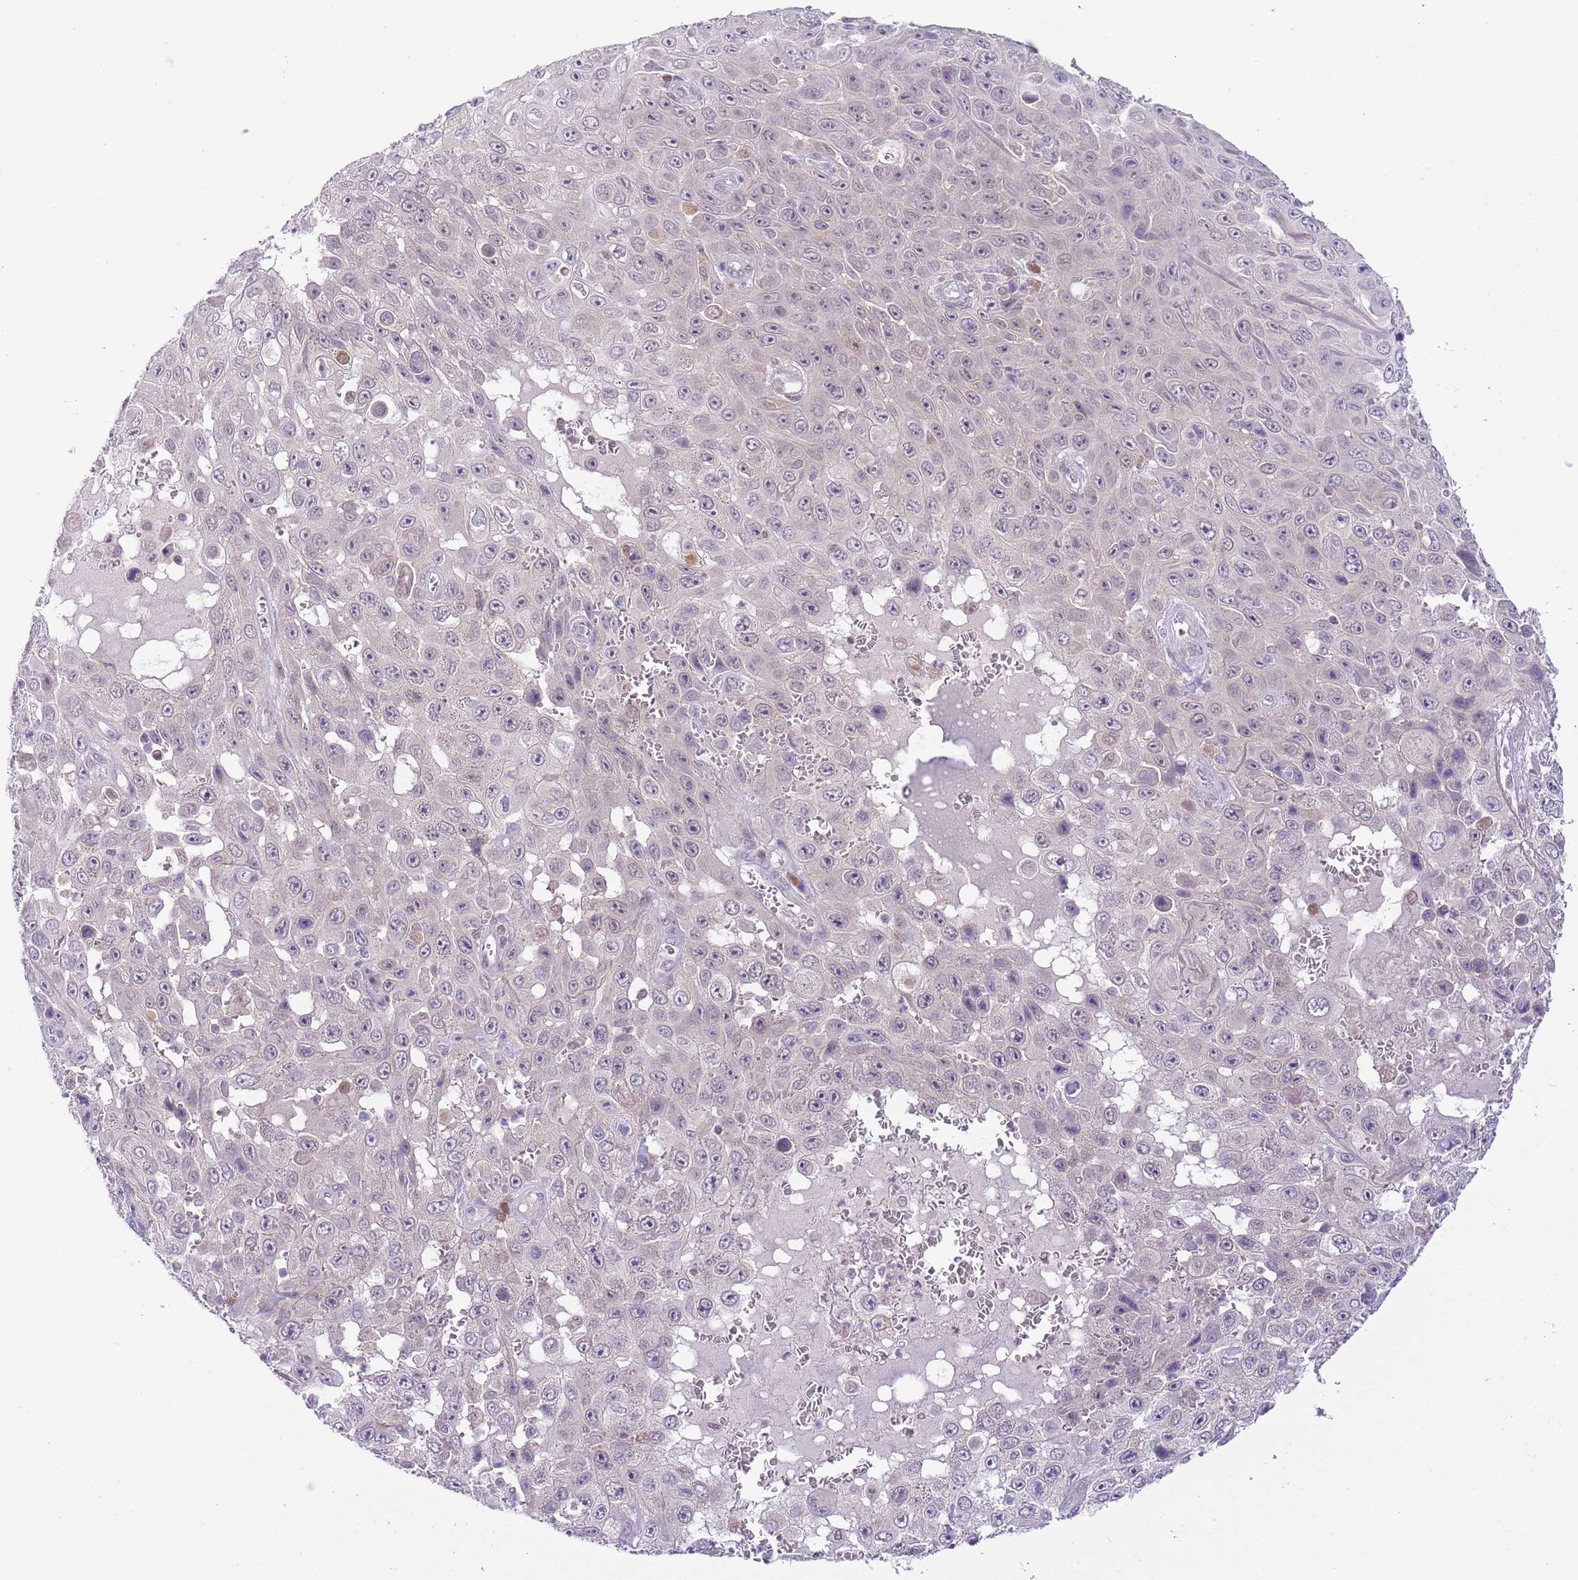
{"staining": {"intensity": "negative", "quantity": "none", "location": "none"}, "tissue": "skin cancer", "cell_type": "Tumor cells", "image_type": "cancer", "snomed": [{"axis": "morphology", "description": "Squamous cell carcinoma, NOS"}, {"axis": "topography", "description": "Skin"}], "caption": "IHC of squamous cell carcinoma (skin) displays no staining in tumor cells.", "gene": "GALK2", "patient": {"sex": "male", "age": 82}}